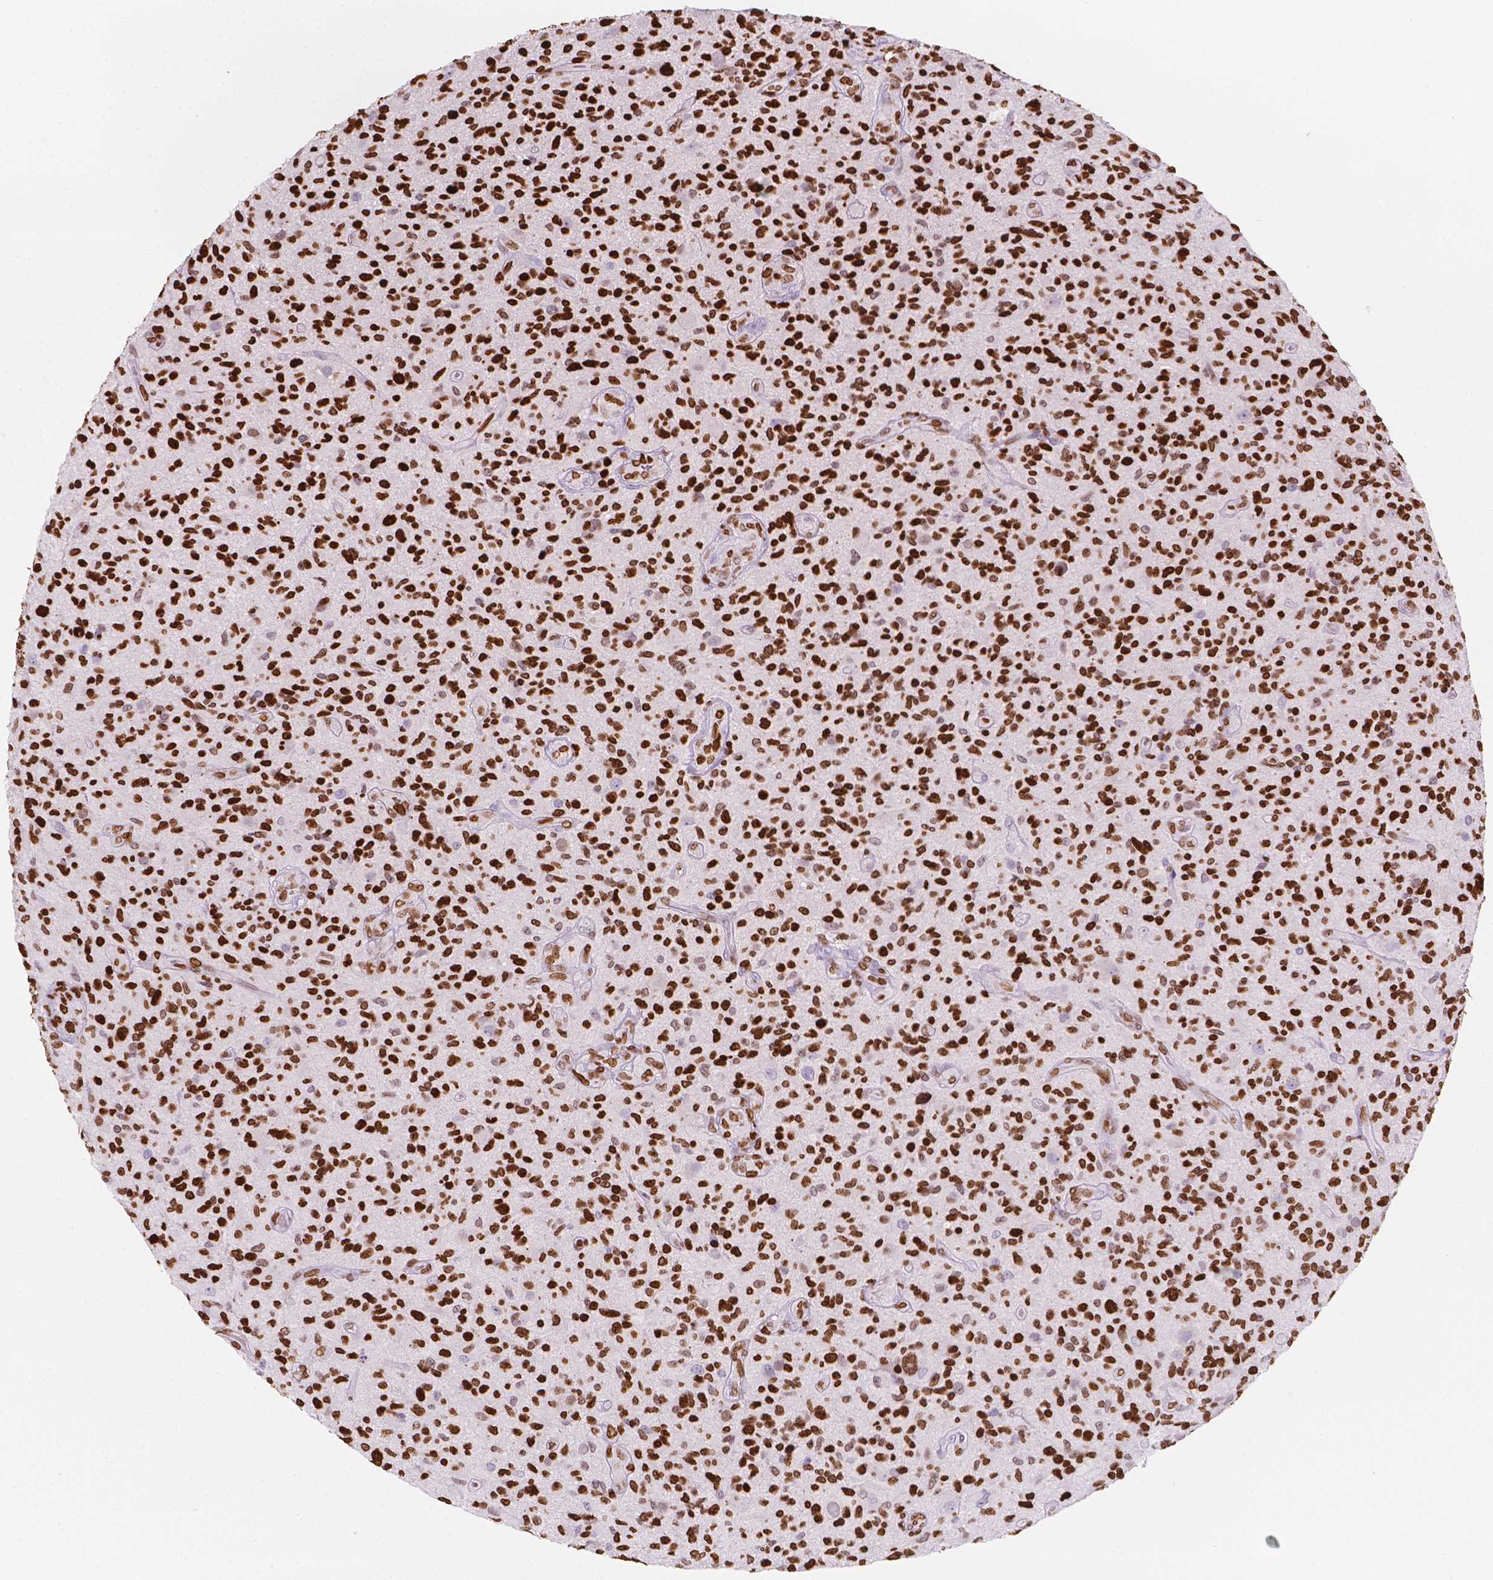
{"staining": {"intensity": "strong", "quantity": ">75%", "location": "nuclear"}, "tissue": "glioma", "cell_type": "Tumor cells", "image_type": "cancer", "snomed": [{"axis": "morphology", "description": "Glioma, malignant, High grade"}, {"axis": "topography", "description": "Brain"}], "caption": "There is high levels of strong nuclear positivity in tumor cells of glioma, as demonstrated by immunohistochemical staining (brown color).", "gene": "CBY3", "patient": {"sex": "male", "age": 47}}